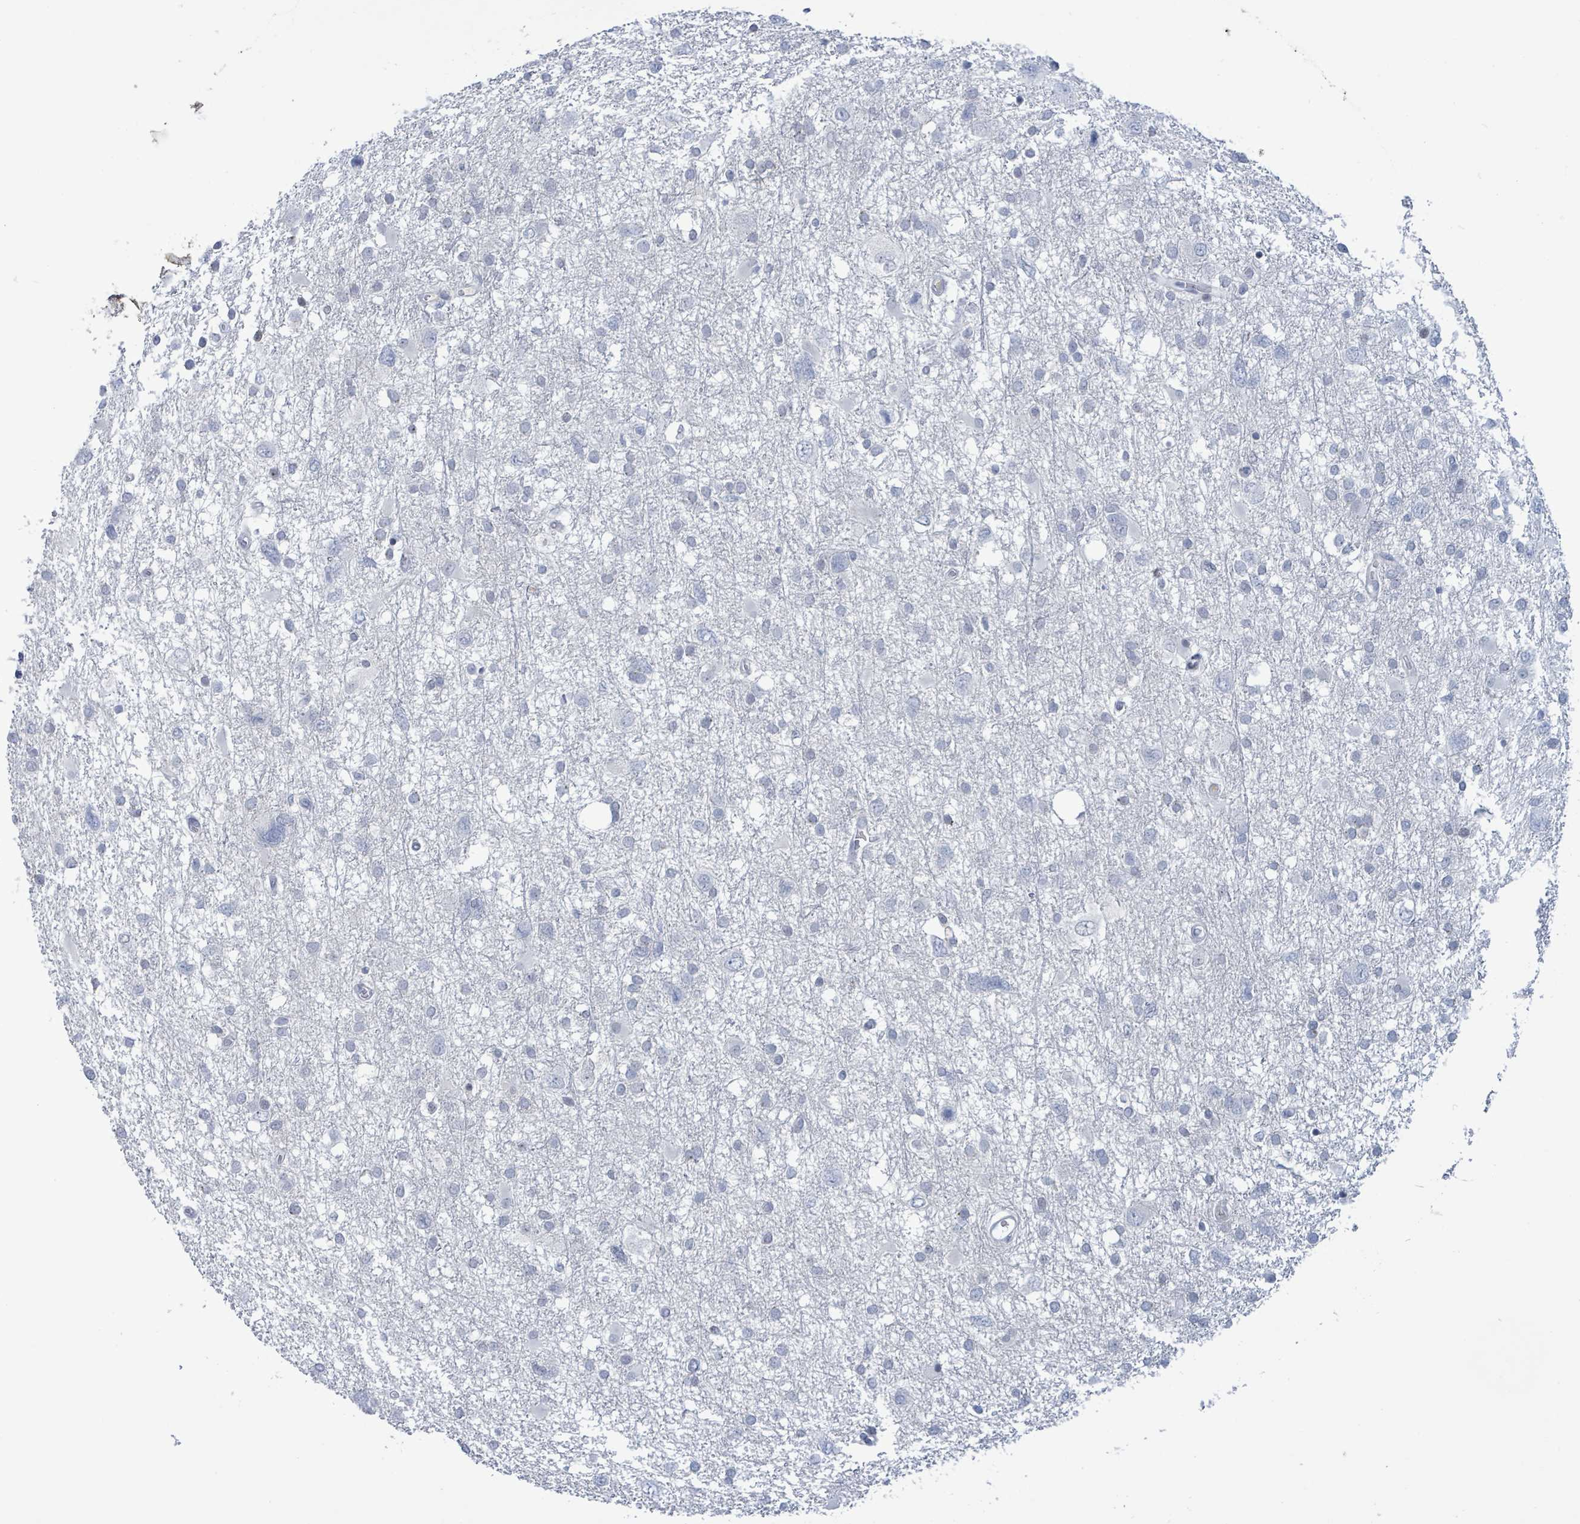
{"staining": {"intensity": "negative", "quantity": "none", "location": "none"}, "tissue": "glioma", "cell_type": "Tumor cells", "image_type": "cancer", "snomed": [{"axis": "morphology", "description": "Glioma, malignant, High grade"}, {"axis": "topography", "description": "Brain"}], "caption": "There is no significant positivity in tumor cells of malignant high-grade glioma.", "gene": "NTN3", "patient": {"sex": "male", "age": 61}}